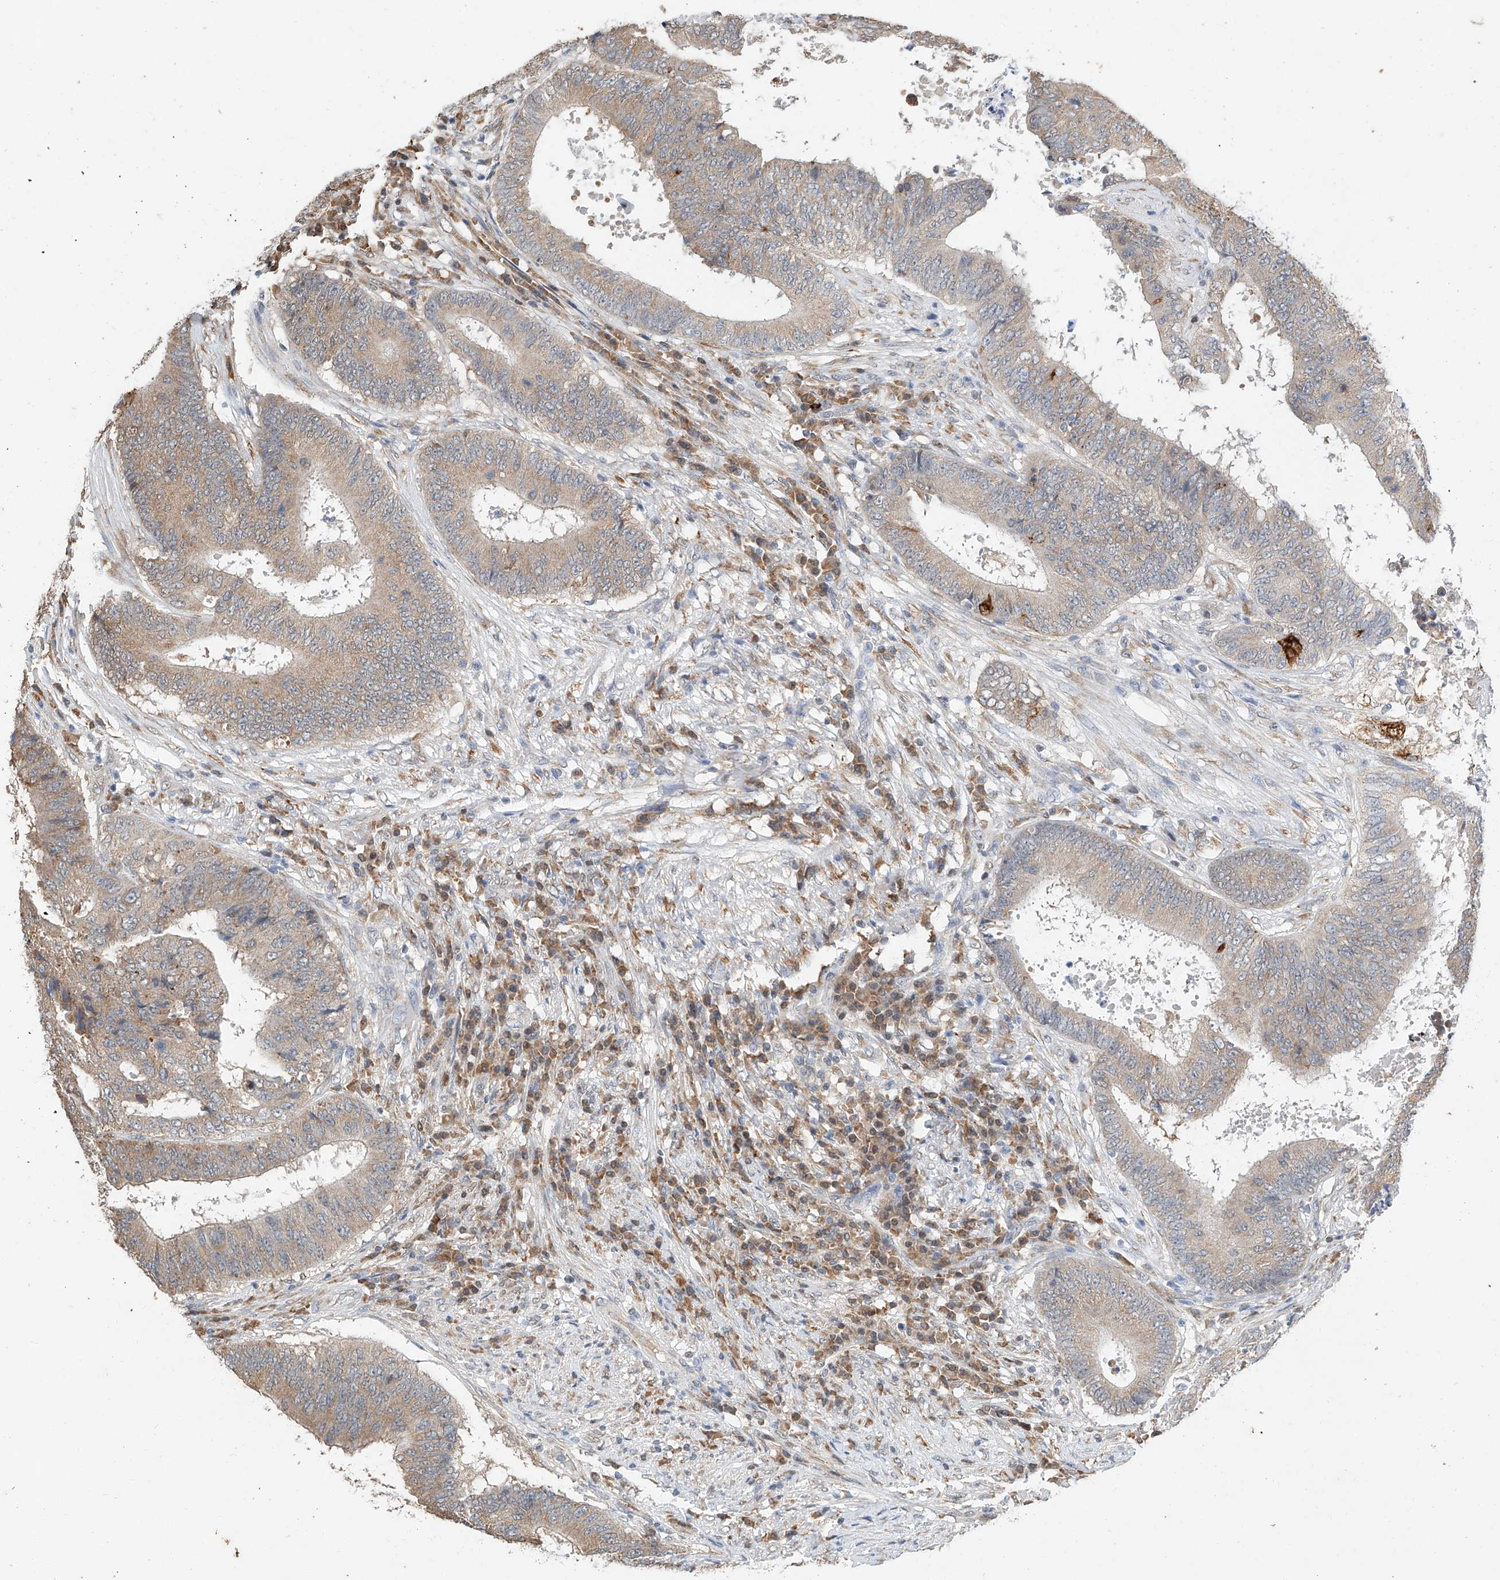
{"staining": {"intensity": "weak", "quantity": ">75%", "location": "cytoplasmic/membranous"}, "tissue": "colorectal cancer", "cell_type": "Tumor cells", "image_type": "cancer", "snomed": [{"axis": "morphology", "description": "Adenocarcinoma, NOS"}, {"axis": "topography", "description": "Rectum"}], "caption": "A micrograph of human colorectal cancer stained for a protein exhibits weak cytoplasmic/membranous brown staining in tumor cells.", "gene": "CTDP1", "patient": {"sex": "male", "age": 72}}